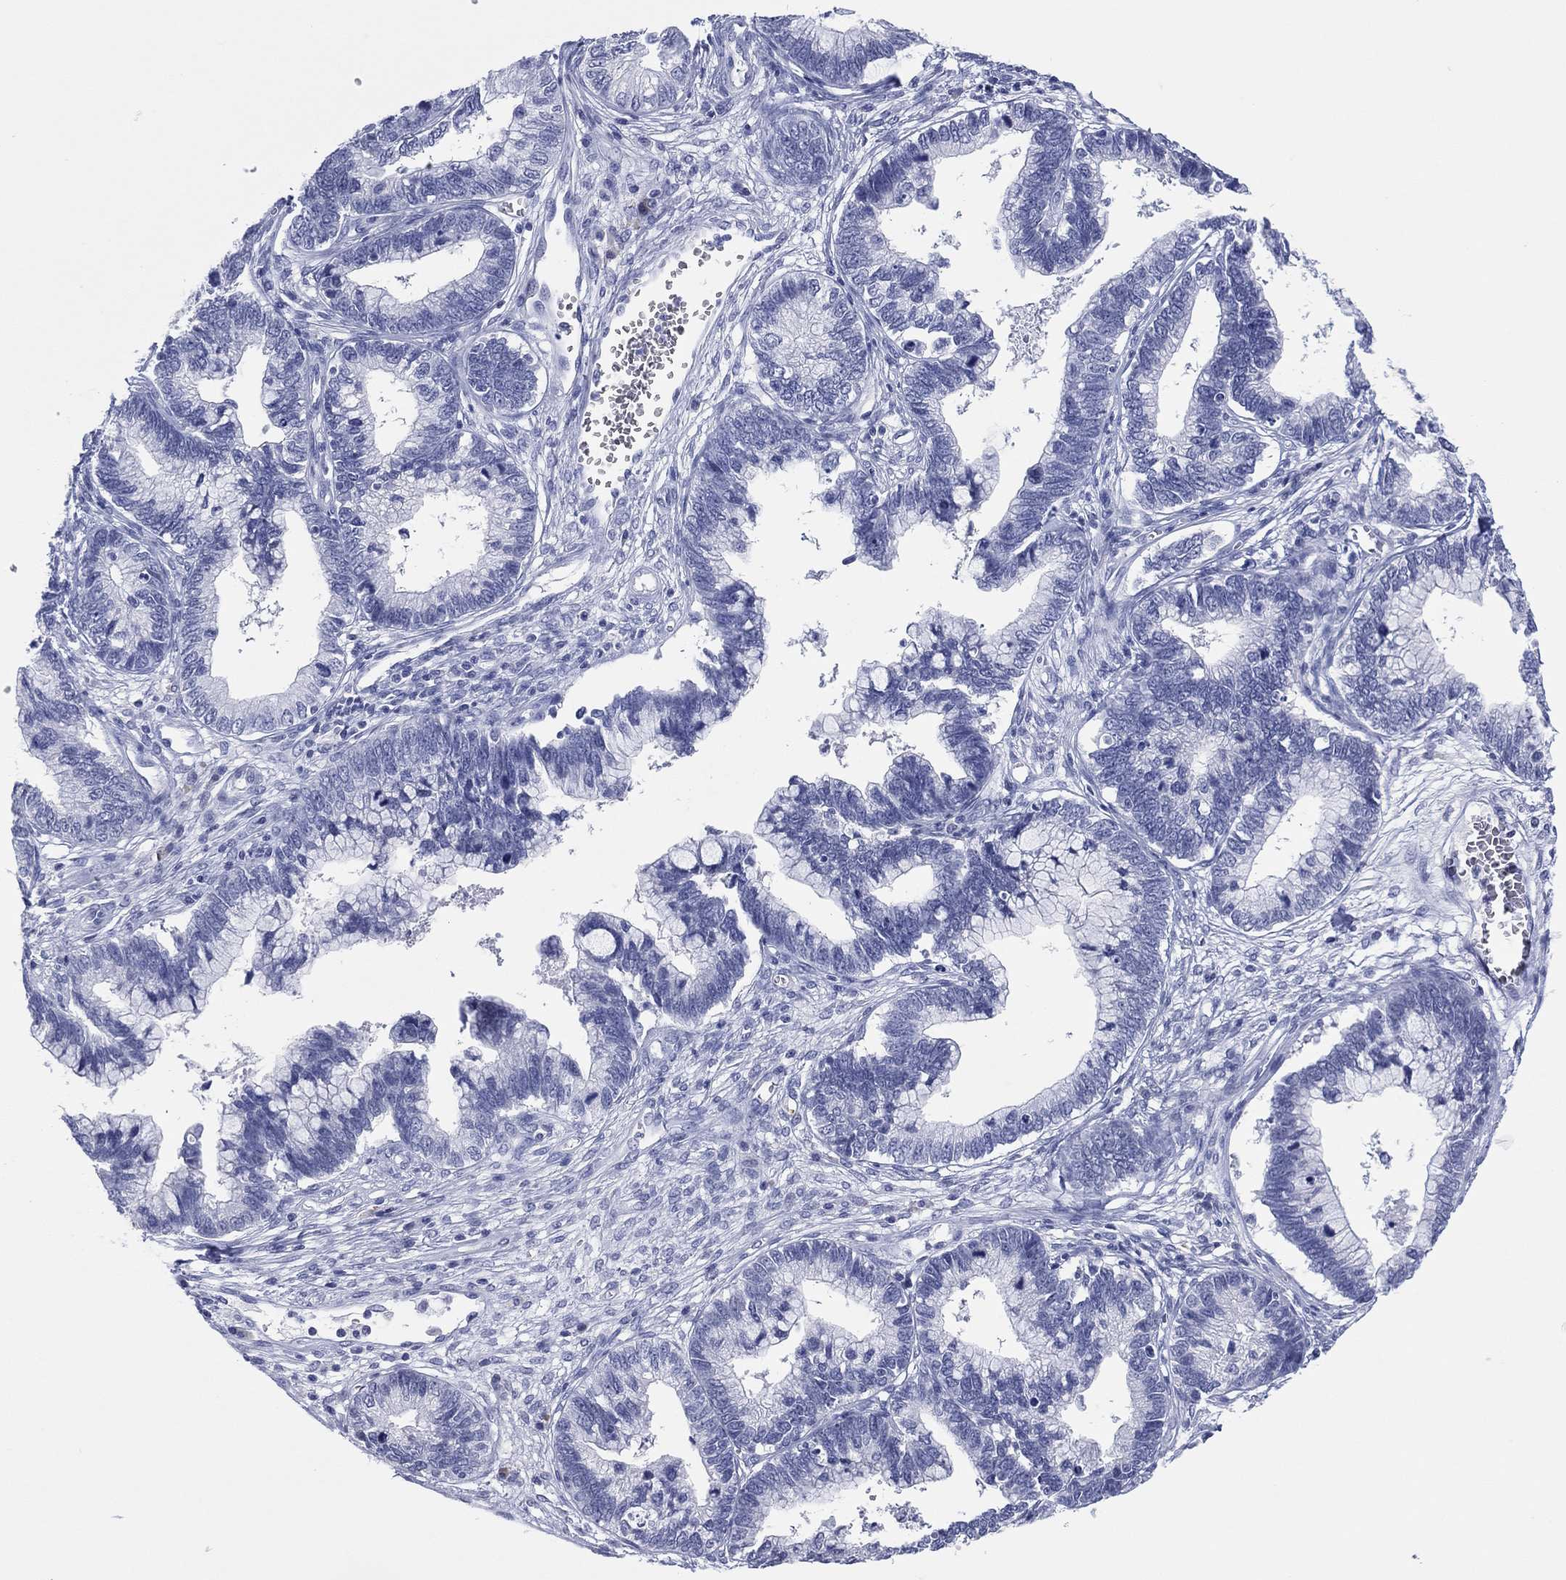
{"staining": {"intensity": "negative", "quantity": "none", "location": "none"}, "tissue": "cervical cancer", "cell_type": "Tumor cells", "image_type": "cancer", "snomed": [{"axis": "morphology", "description": "Adenocarcinoma, NOS"}, {"axis": "topography", "description": "Cervix"}], "caption": "Tumor cells show no significant positivity in cervical cancer (adenocarcinoma).", "gene": "UTF1", "patient": {"sex": "female", "age": 44}}